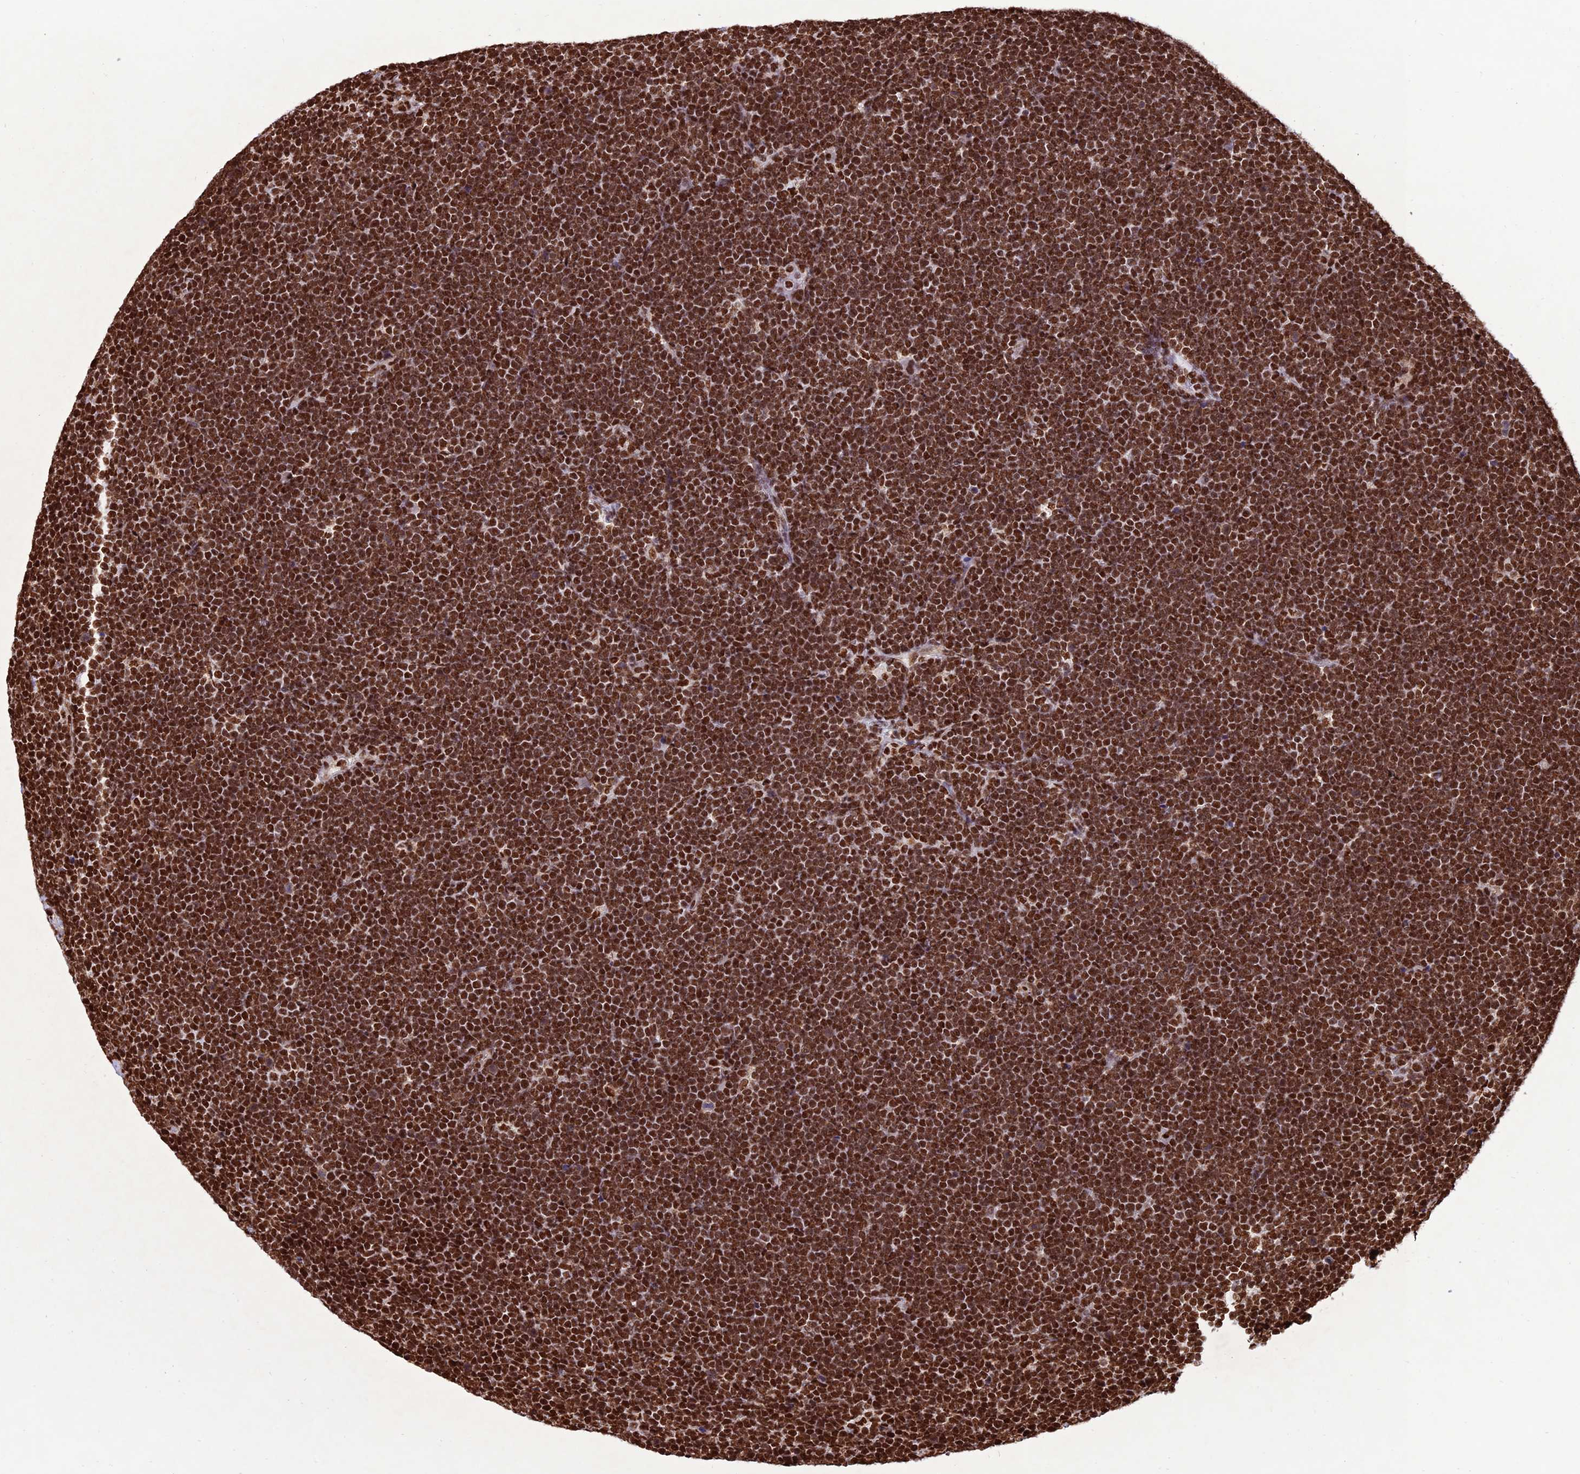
{"staining": {"intensity": "strong", "quantity": ">75%", "location": "nuclear"}, "tissue": "lymphoma", "cell_type": "Tumor cells", "image_type": "cancer", "snomed": [{"axis": "morphology", "description": "Malignant lymphoma, non-Hodgkin's type, High grade"}, {"axis": "topography", "description": "Lymph node"}], "caption": "Immunohistochemical staining of human lymphoma shows high levels of strong nuclear protein staining in about >75% of tumor cells.", "gene": "INO80E", "patient": {"sex": "male", "age": 13}}